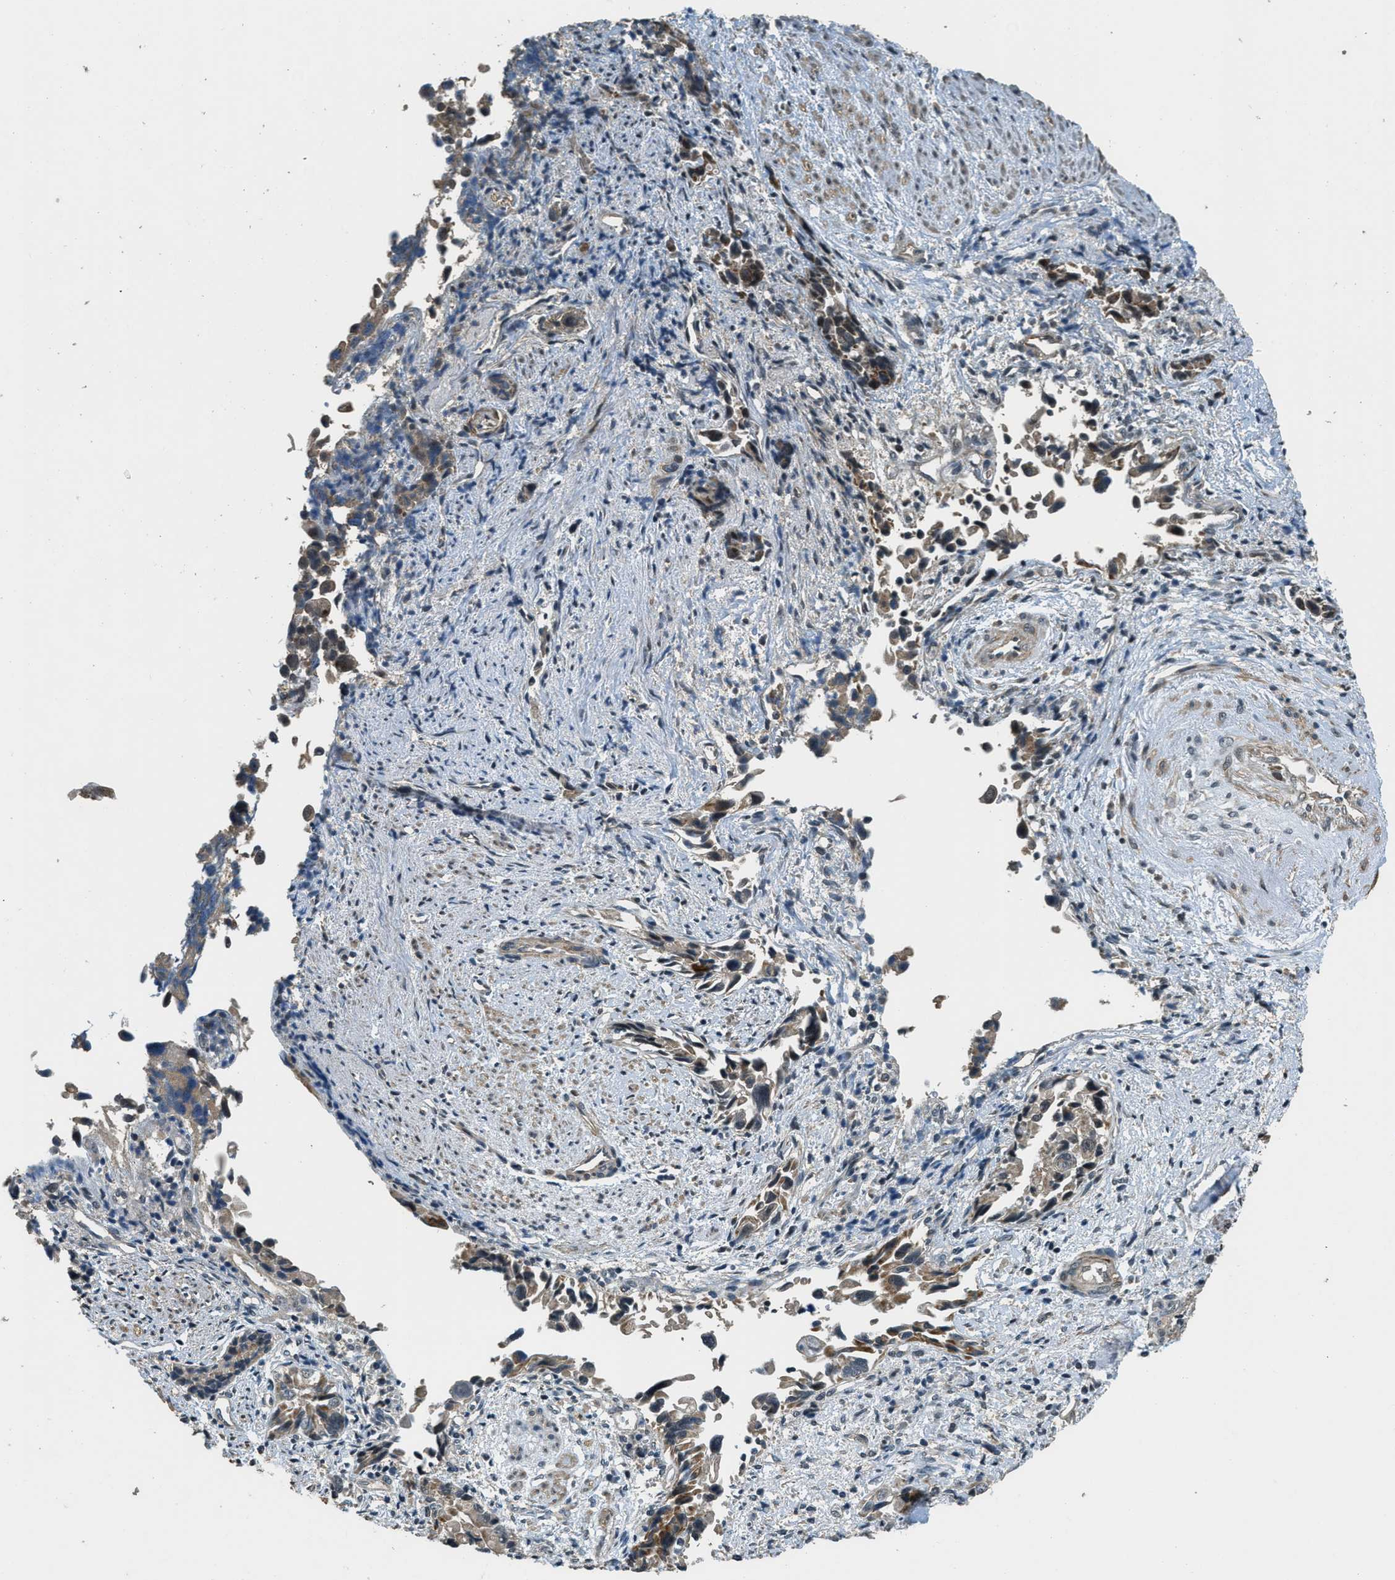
{"staining": {"intensity": "moderate", "quantity": "25%-75%", "location": "cytoplasmic/membranous"}, "tissue": "liver cancer", "cell_type": "Tumor cells", "image_type": "cancer", "snomed": [{"axis": "morphology", "description": "Cholangiocarcinoma"}, {"axis": "topography", "description": "Liver"}], "caption": "Protein staining demonstrates moderate cytoplasmic/membranous expression in about 25%-75% of tumor cells in liver cholangiocarcinoma. Immunohistochemistry (ihc) stains the protein of interest in brown and the nuclei are stained blue.", "gene": "MED21", "patient": {"sex": "female", "age": 79}}